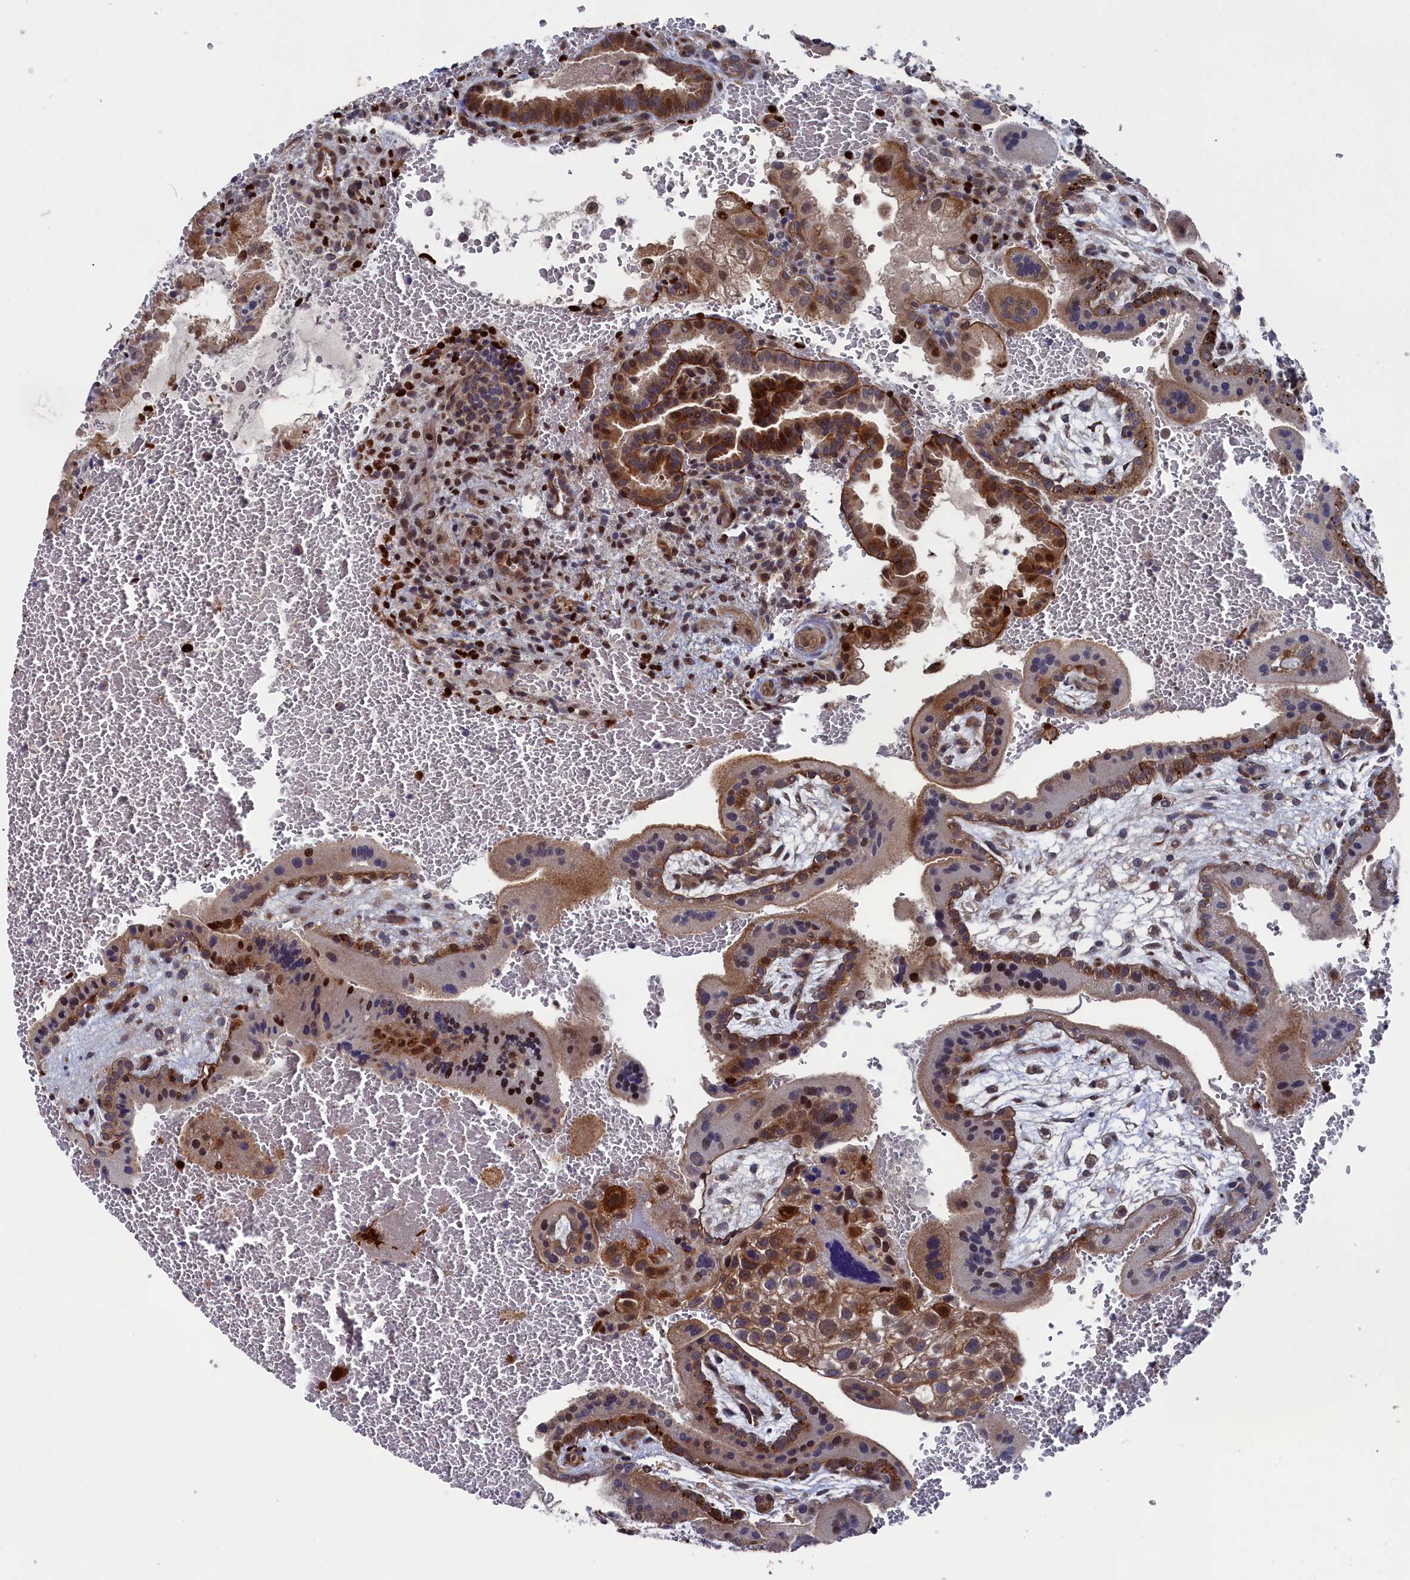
{"staining": {"intensity": "strong", "quantity": "25%-75%", "location": "cytoplasmic/membranous,nuclear"}, "tissue": "placenta", "cell_type": "Trophoblastic cells", "image_type": "normal", "snomed": [{"axis": "morphology", "description": "Normal tissue, NOS"}, {"axis": "topography", "description": "Placenta"}], "caption": "Immunohistochemistry (IHC) of benign placenta displays high levels of strong cytoplasmic/membranous,nuclear staining in approximately 25%-75% of trophoblastic cells. (DAB IHC, brown staining for protein, blue staining for nuclei).", "gene": "ZNF891", "patient": {"sex": "female", "age": 35}}